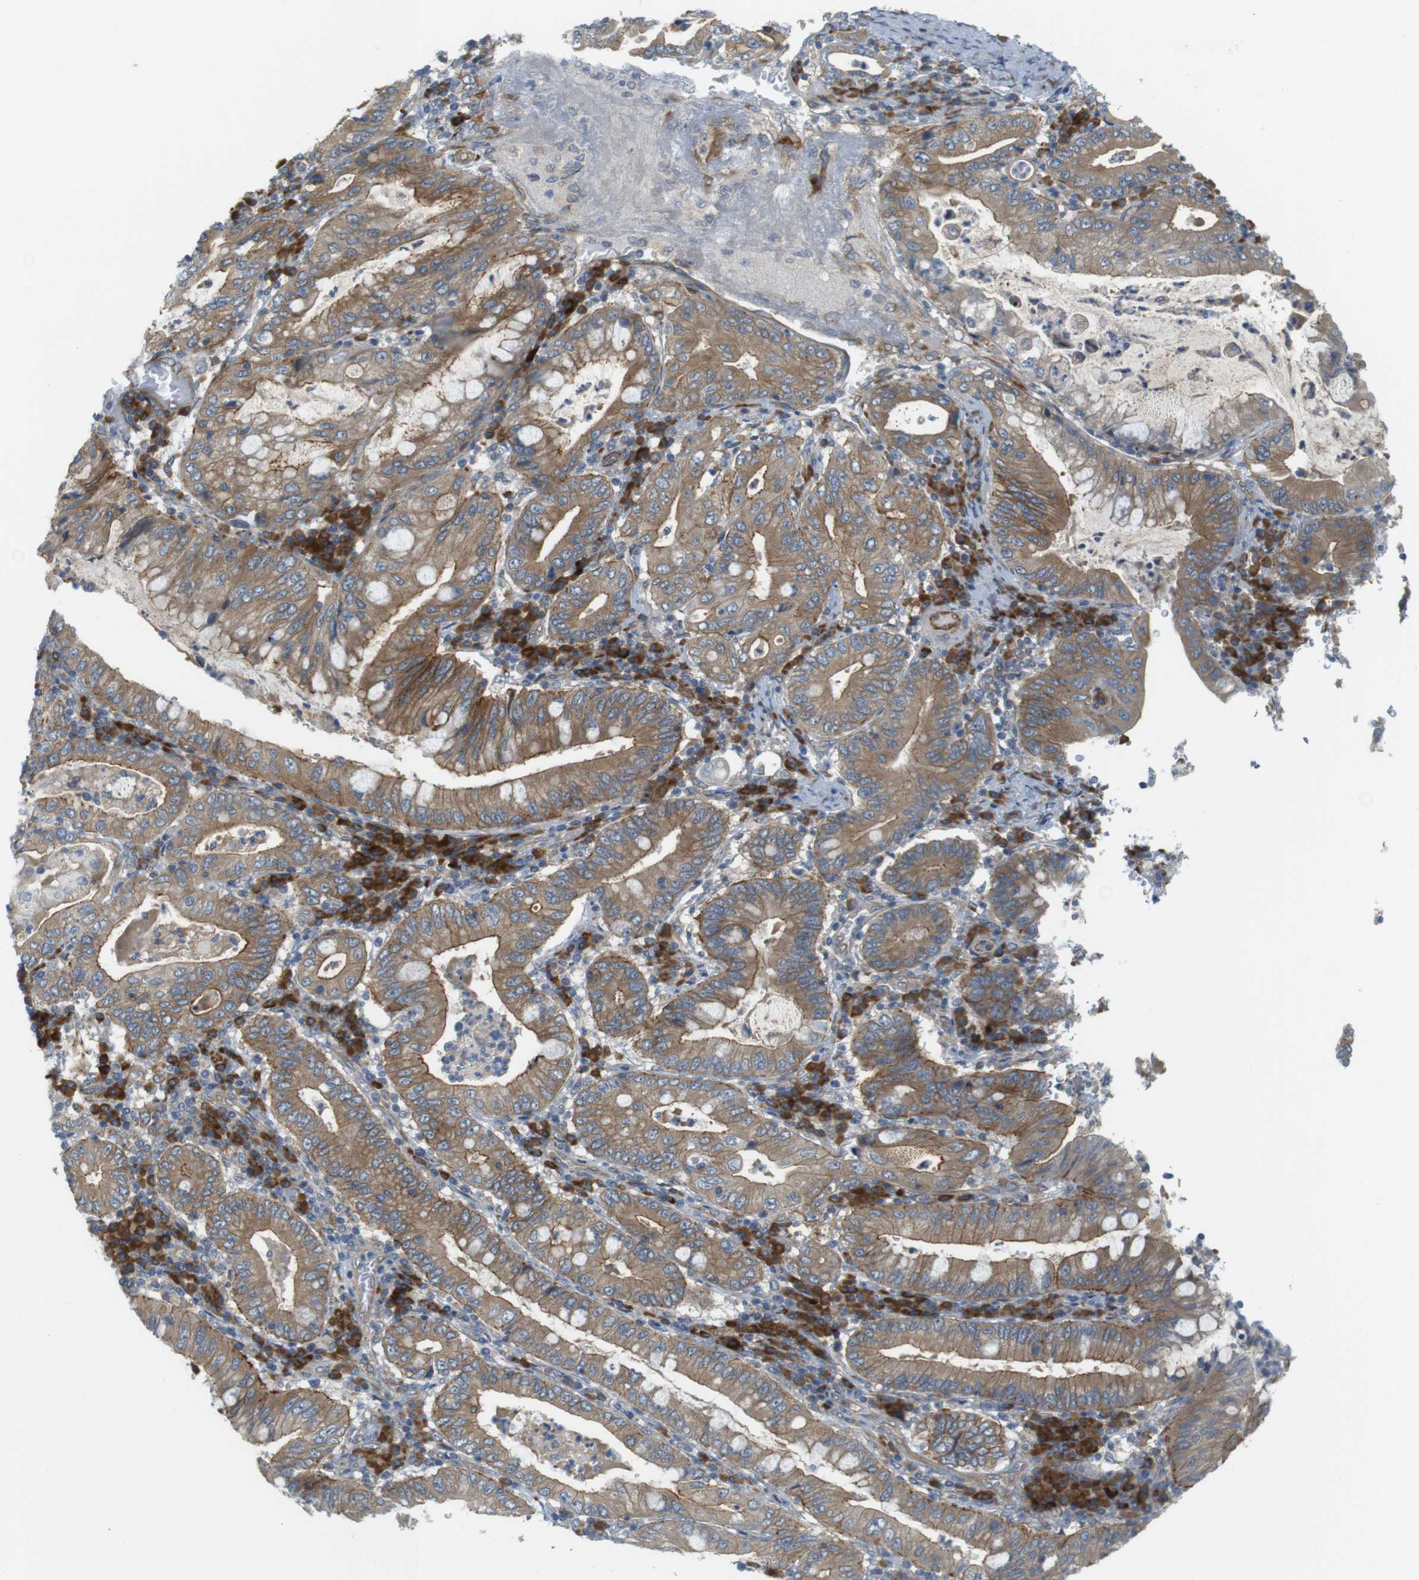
{"staining": {"intensity": "moderate", "quantity": ">75%", "location": "cytoplasmic/membranous"}, "tissue": "stomach cancer", "cell_type": "Tumor cells", "image_type": "cancer", "snomed": [{"axis": "morphology", "description": "Normal tissue, NOS"}, {"axis": "morphology", "description": "Adenocarcinoma, NOS"}, {"axis": "topography", "description": "Esophagus"}, {"axis": "topography", "description": "Stomach, upper"}, {"axis": "topography", "description": "Peripheral nerve tissue"}], "caption": "High-power microscopy captured an IHC photomicrograph of adenocarcinoma (stomach), revealing moderate cytoplasmic/membranous expression in about >75% of tumor cells.", "gene": "GJC3", "patient": {"sex": "male", "age": 62}}